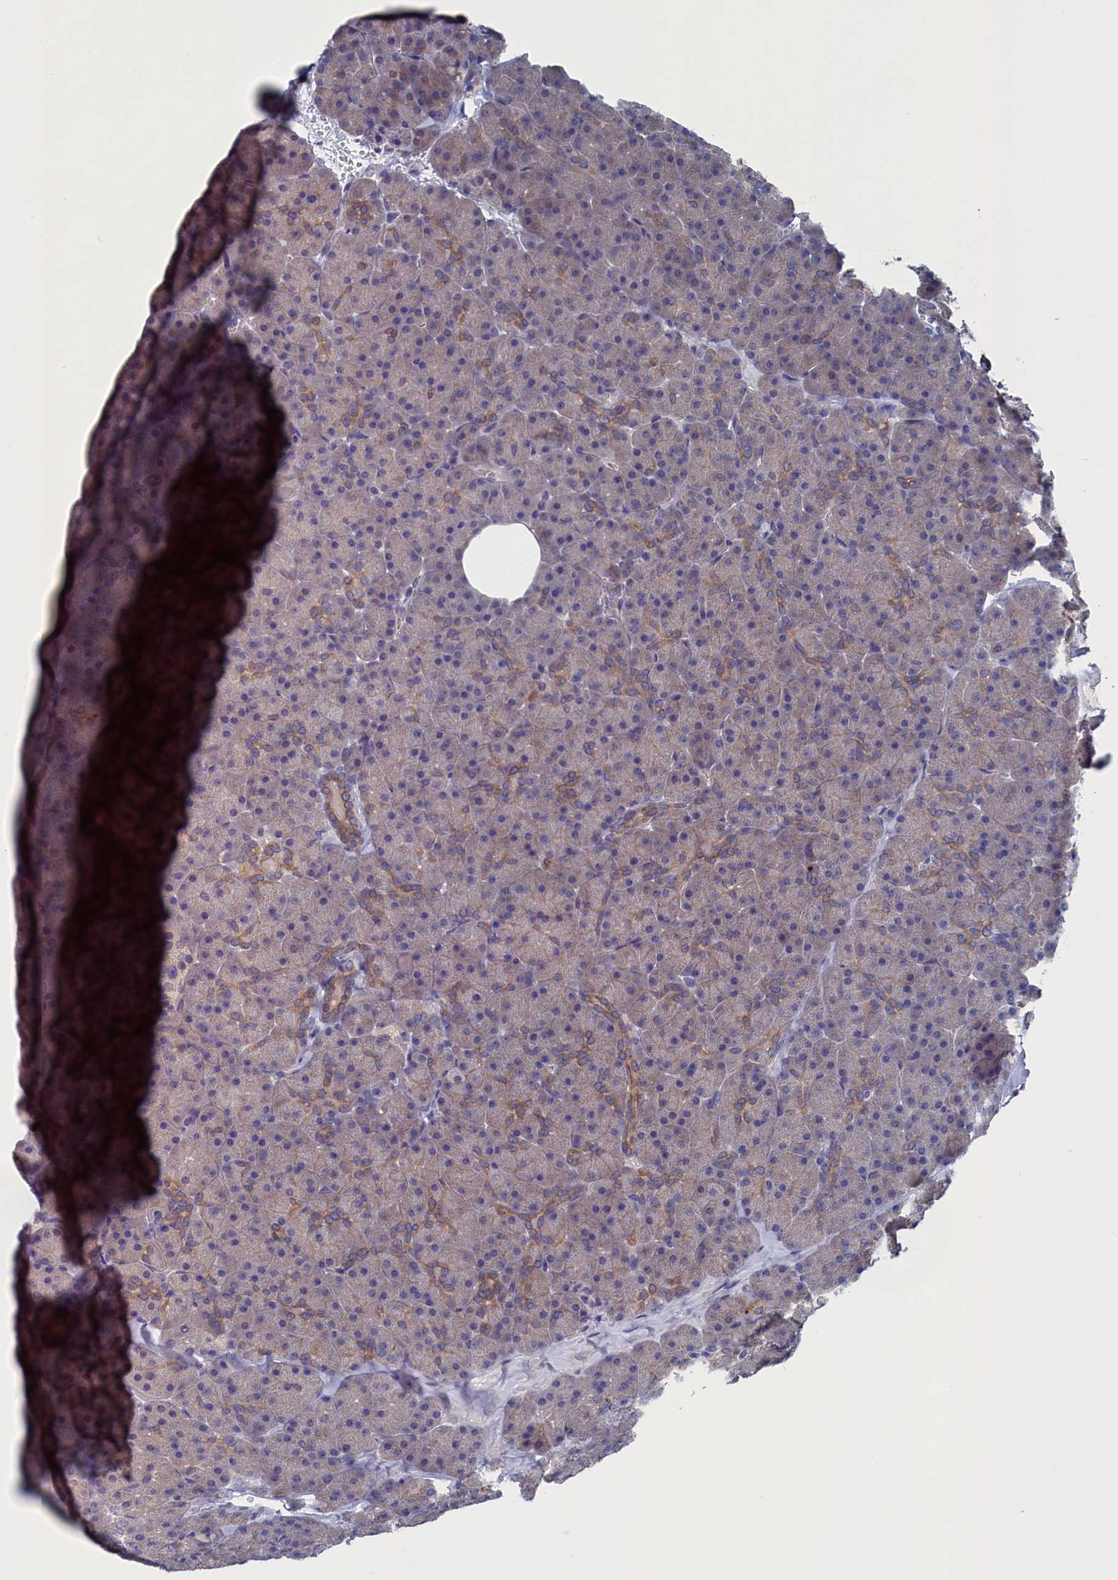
{"staining": {"intensity": "moderate", "quantity": "<25%", "location": "cytoplasmic/membranous"}, "tissue": "pancreas", "cell_type": "Exocrine glandular cells", "image_type": "normal", "snomed": [{"axis": "morphology", "description": "Normal tissue, NOS"}, {"axis": "topography", "description": "Pancreas"}], "caption": "A brown stain labels moderate cytoplasmic/membranous expression of a protein in exocrine glandular cells of unremarkable human pancreas. Ihc stains the protein of interest in brown and the nuclei are stained blue.", "gene": "SPATA13", "patient": {"sex": "male", "age": 36}}